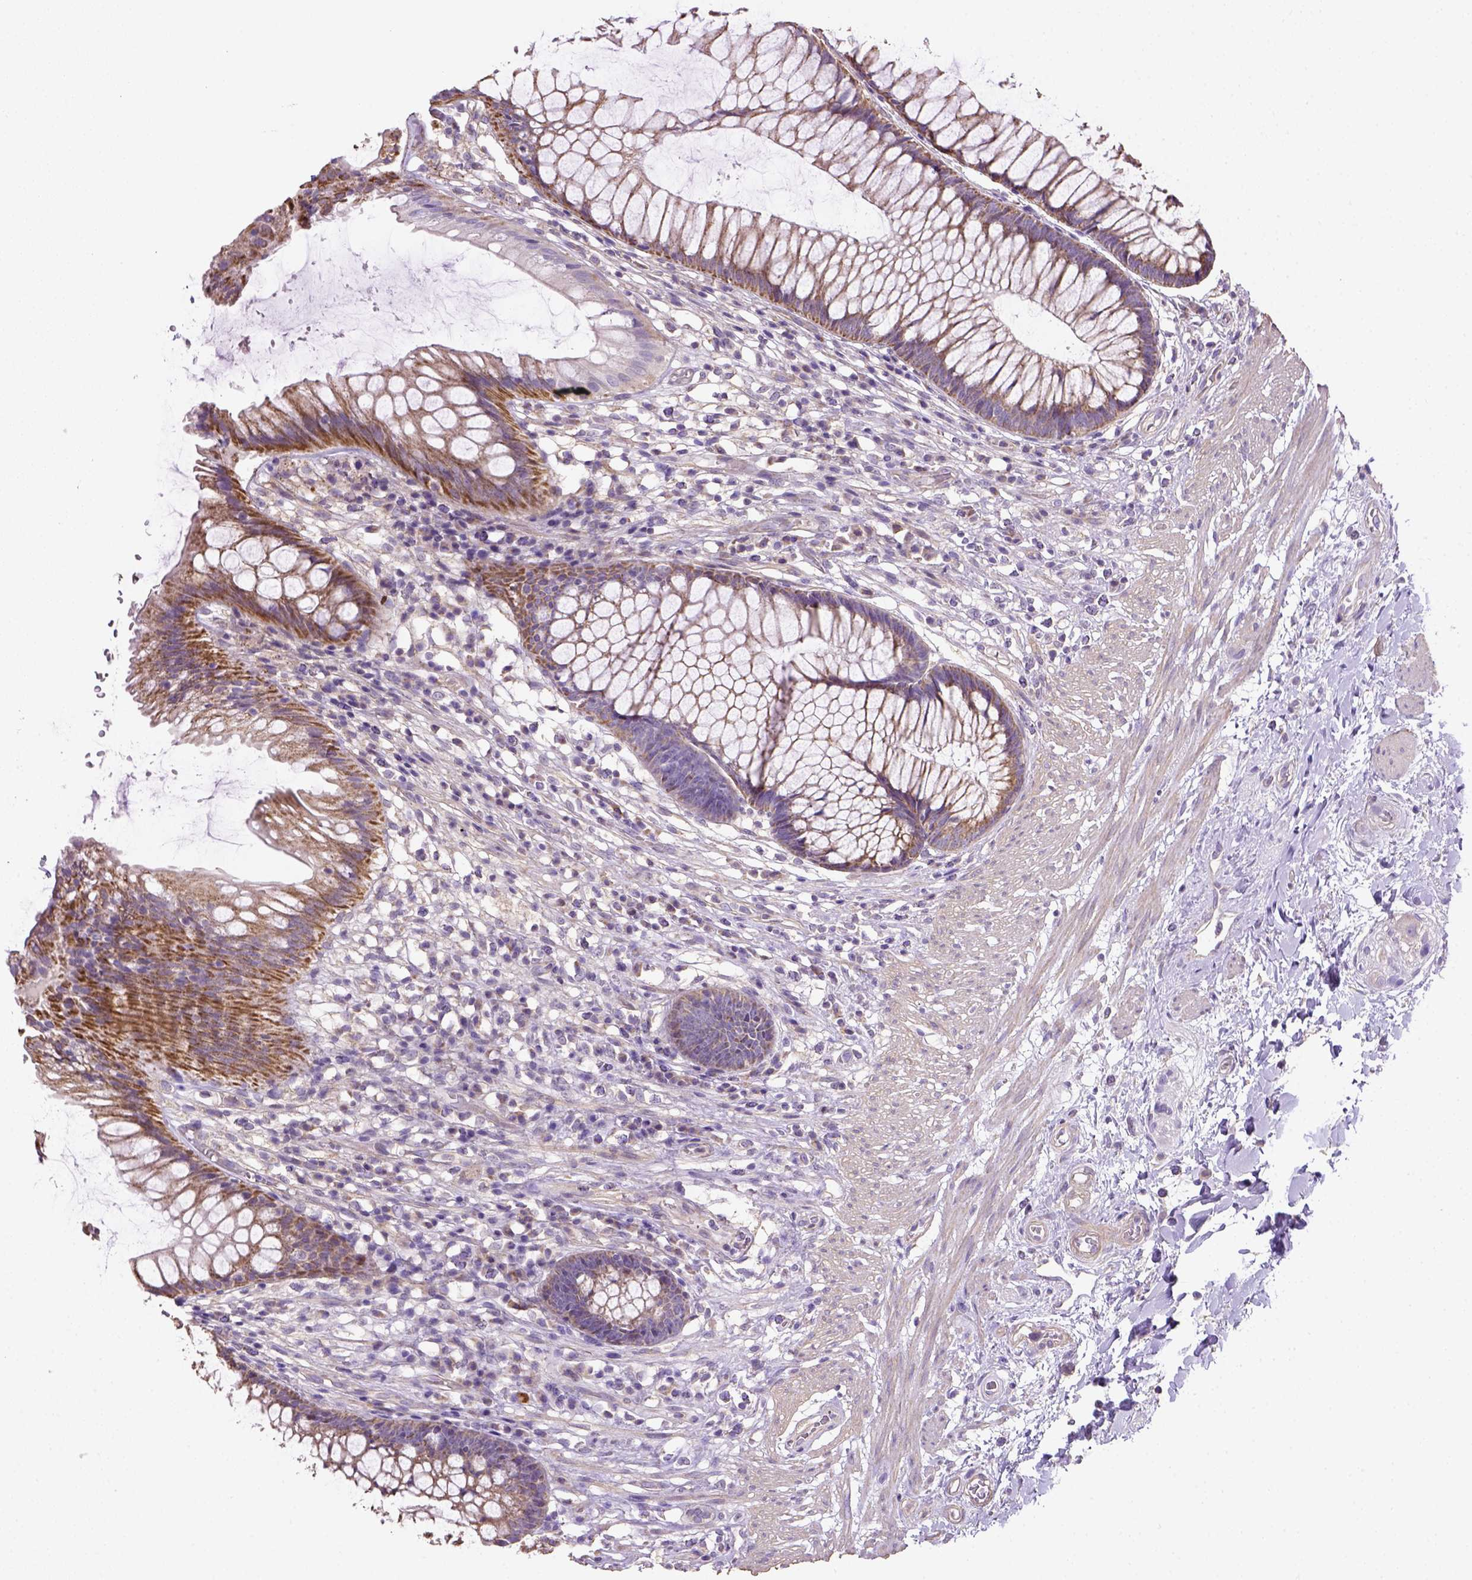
{"staining": {"intensity": "moderate", "quantity": ">75%", "location": "cytoplasmic/membranous"}, "tissue": "rectum", "cell_type": "Glandular cells", "image_type": "normal", "snomed": [{"axis": "morphology", "description": "Normal tissue, NOS"}, {"axis": "topography", "description": "Smooth muscle"}, {"axis": "topography", "description": "Rectum"}], "caption": "High-magnification brightfield microscopy of benign rectum stained with DAB (brown) and counterstained with hematoxylin (blue). glandular cells exhibit moderate cytoplasmic/membranous staining is appreciated in about>75% of cells.", "gene": "HTRA1", "patient": {"sex": "male", "age": 53}}